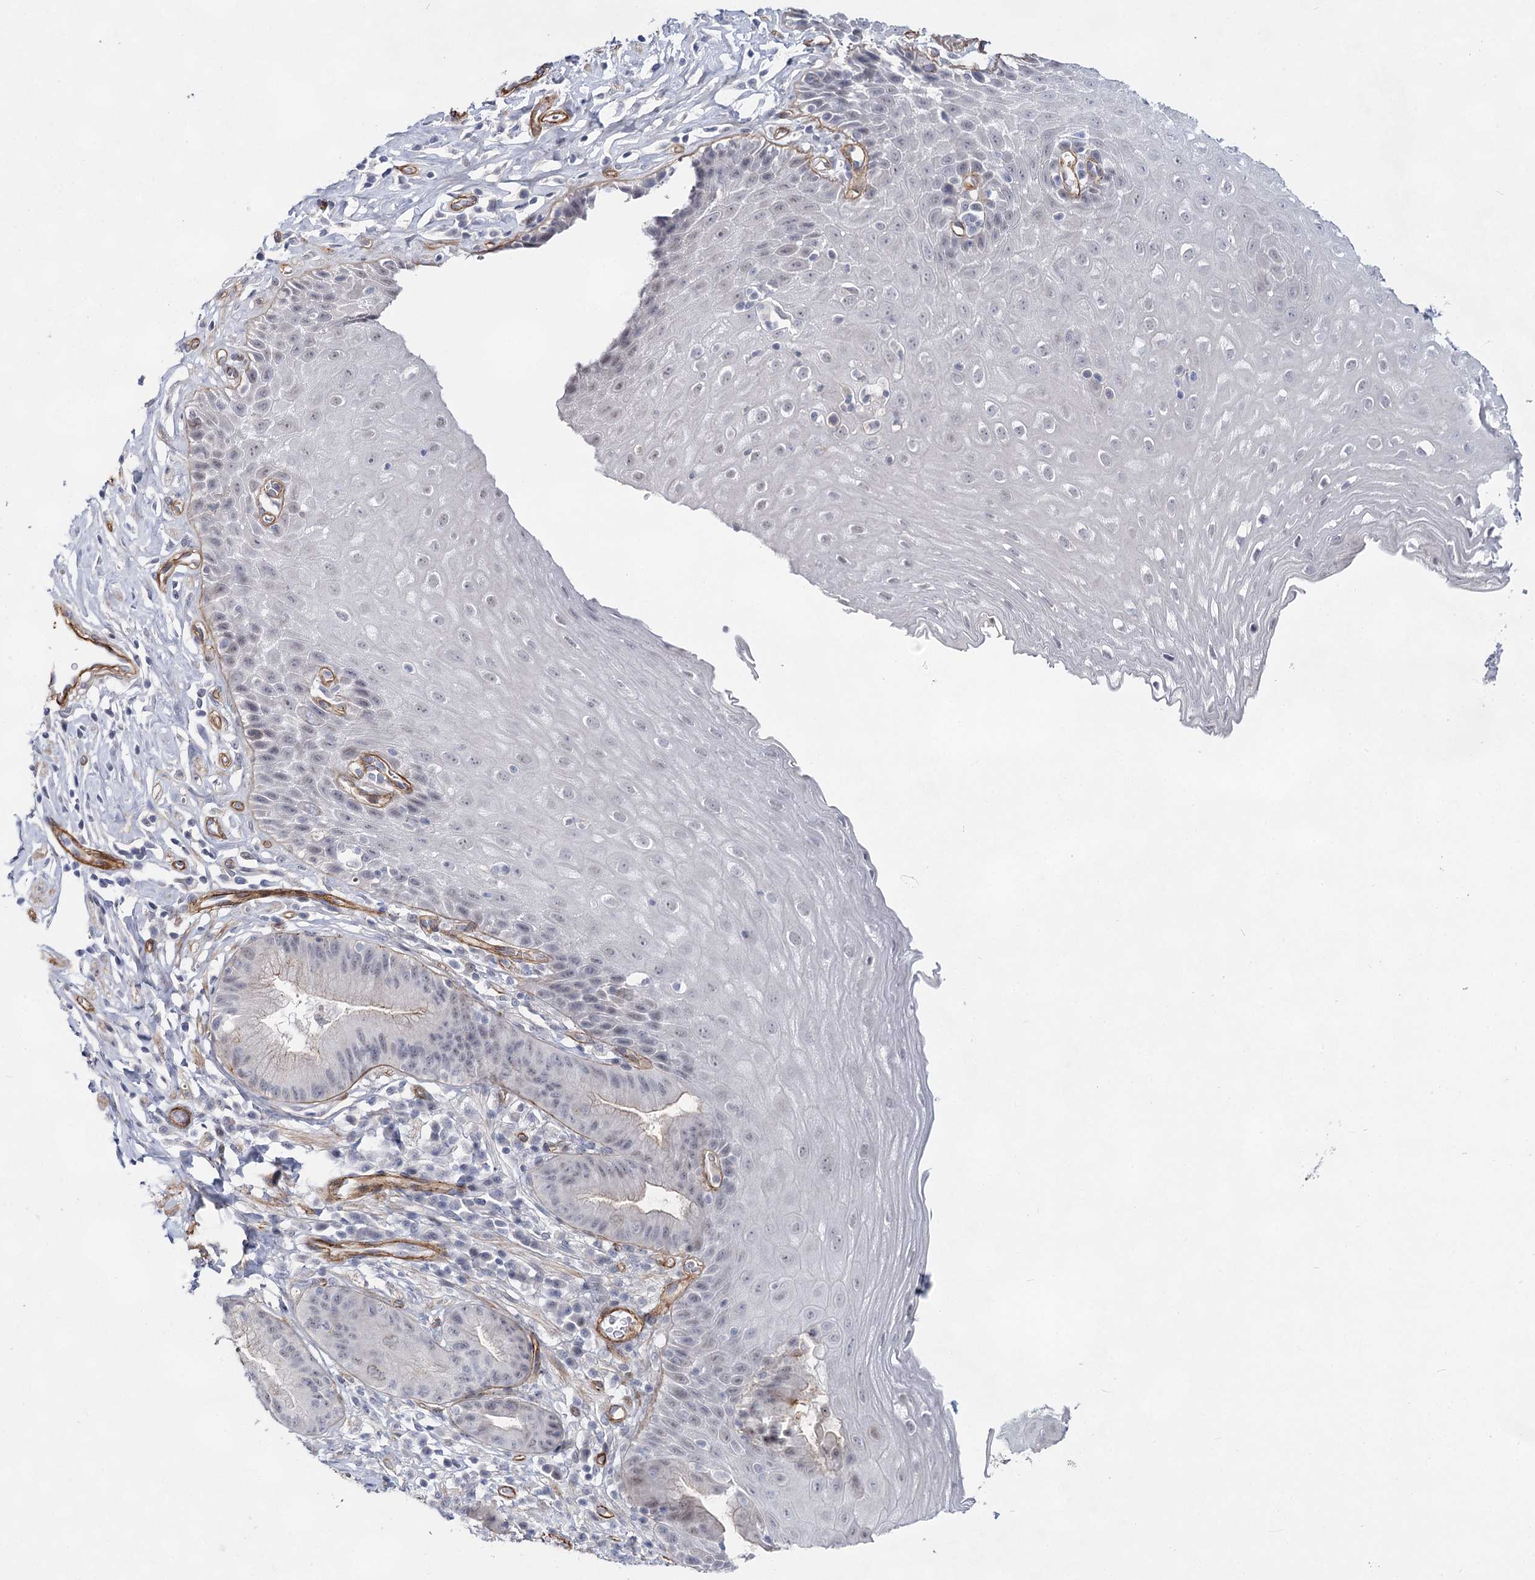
{"staining": {"intensity": "negative", "quantity": "none", "location": "none"}, "tissue": "esophagus", "cell_type": "Squamous epithelial cells", "image_type": "normal", "snomed": [{"axis": "morphology", "description": "Normal tissue, NOS"}, {"axis": "topography", "description": "Esophagus"}], "caption": "Immunohistochemistry (IHC) histopathology image of normal esophagus: human esophagus stained with DAB exhibits no significant protein positivity in squamous epithelial cells.", "gene": "ATL2", "patient": {"sex": "female", "age": 61}}